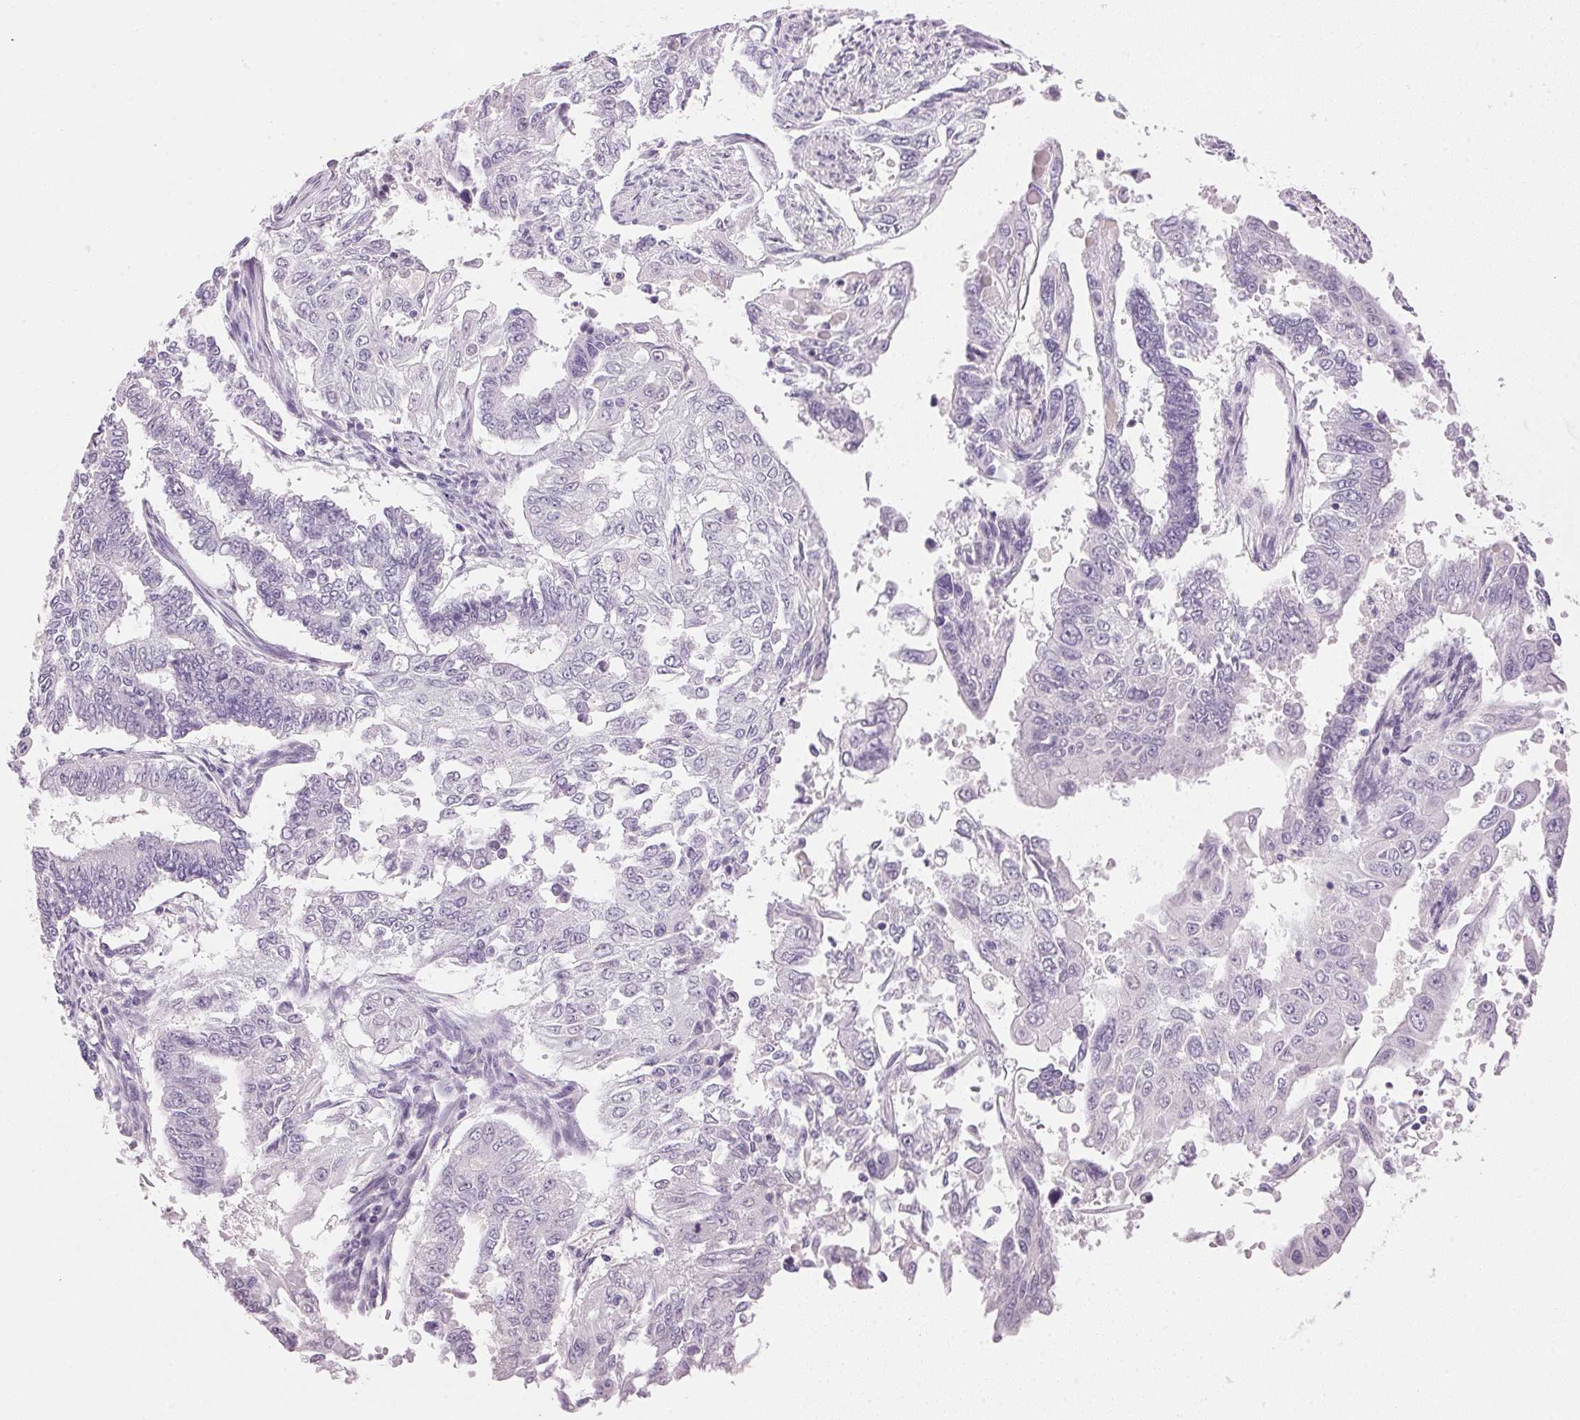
{"staining": {"intensity": "negative", "quantity": "none", "location": "none"}, "tissue": "endometrial cancer", "cell_type": "Tumor cells", "image_type": "cancer", "snomed": [{"axis": "morphology", "description": "Adenocarcinoma, NOS"}, {"axis": "topography", "description": "Uterus"}], "caption": "Protein analysis of adenocarcinoma (endometrial) displays no significant expression in tumor cells.", "gene": "IGFBP1", "patient": {"sex": "female", "age": 59}}